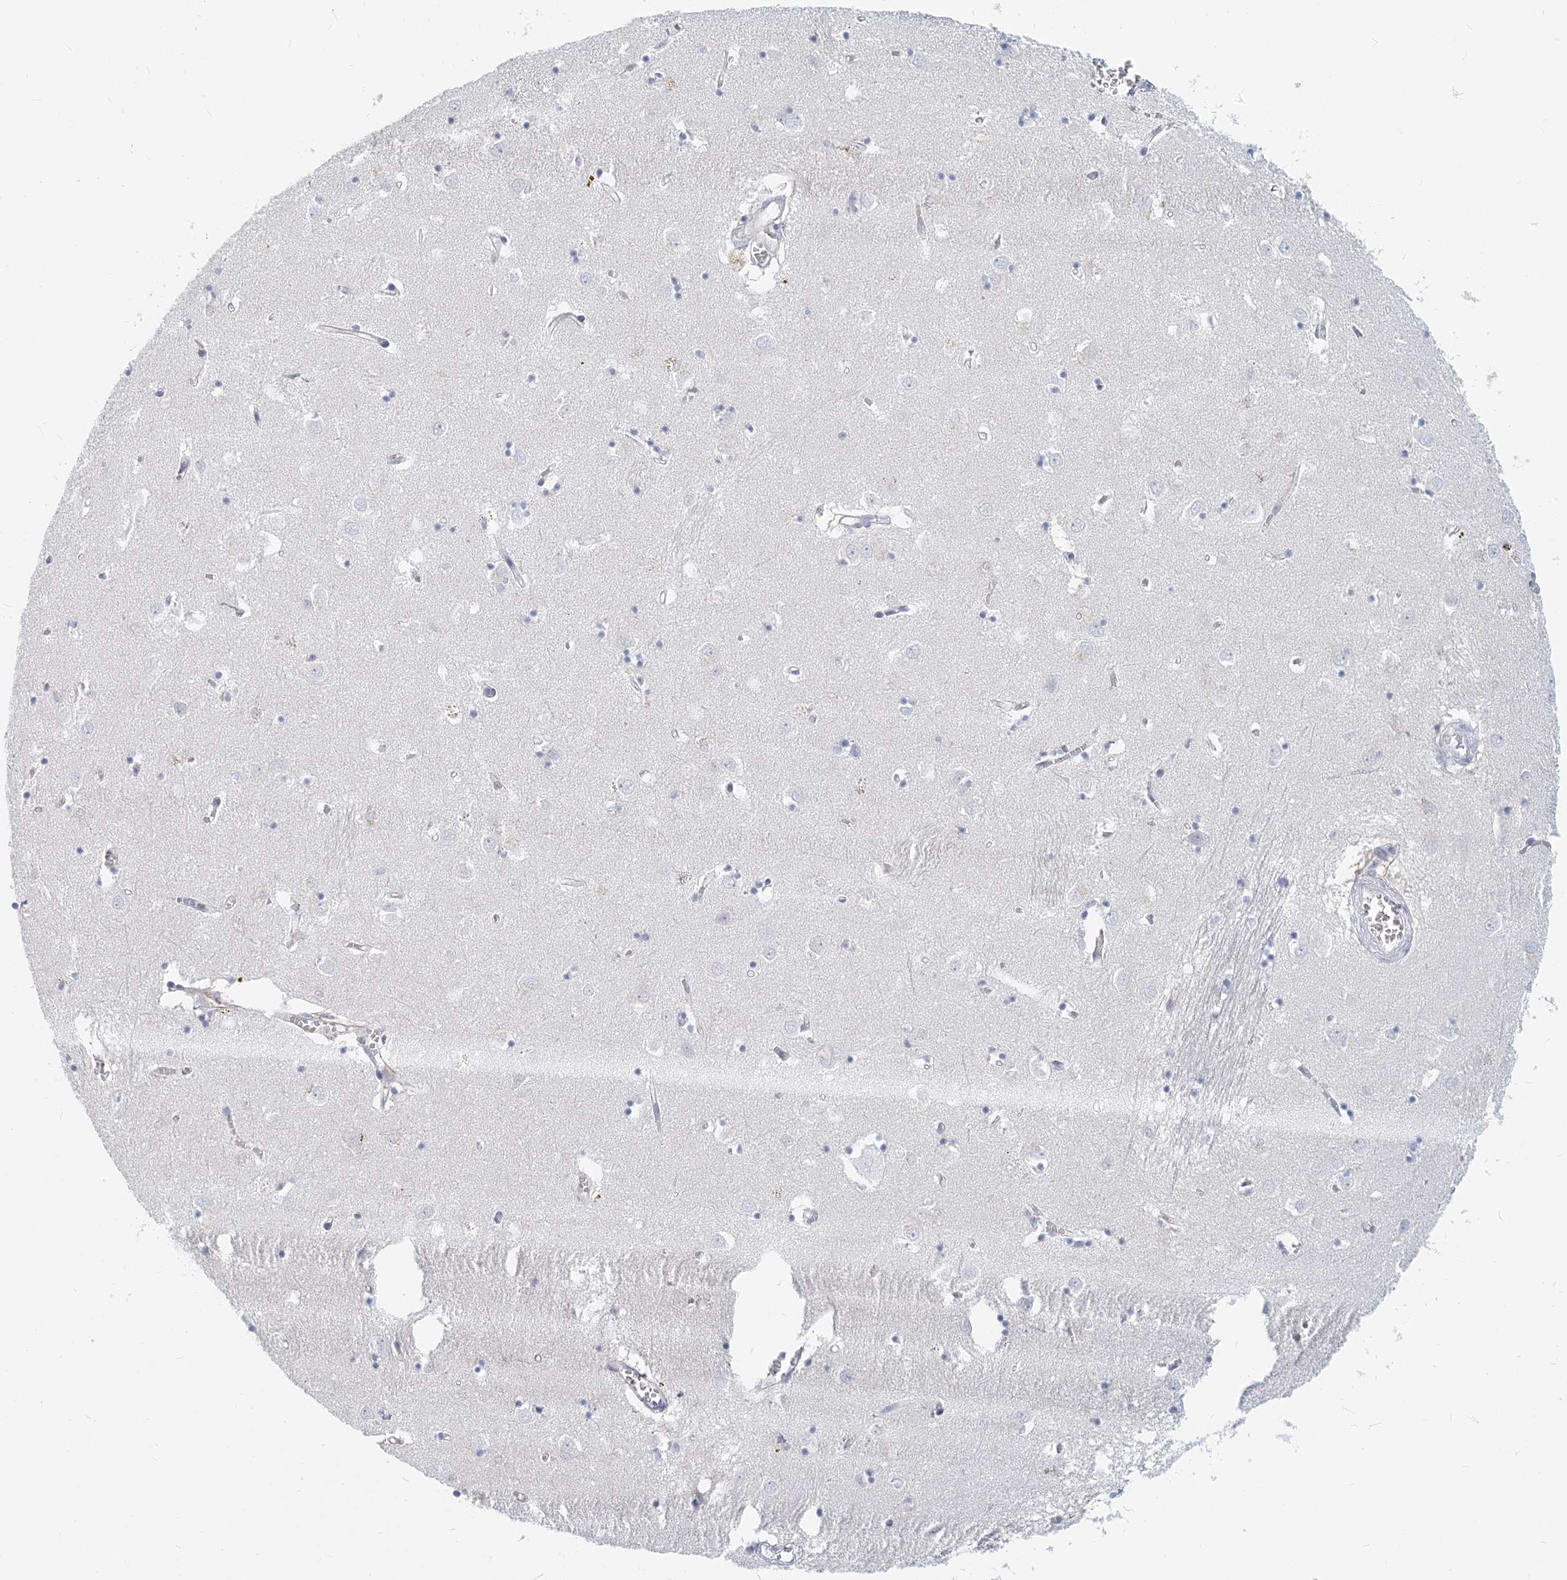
{"staining": {"intensity": "negative", "quantity": "none", "location": "none"}, "tissue": "caudate", "cell_type": "Glial cells", "image_type": "normal", "snomed": [{"axis": "morphology", "description": "Normal tissue, NOS"}, {"axis": "topography", "description": "Lateral ventricle wall"}], "caption": "IHC histopathology image of normal caudate: caudate stained with DAB (3,3'-diaminobenzidine) displays no significant protein expression in glial cells. (Brightfield microscopy of DAB (3,3'-diaminobenzidine) immunohistochemistry at high magnification).", "gene": "GMPPA", "patient": {"sex": "male", "age": 70}}